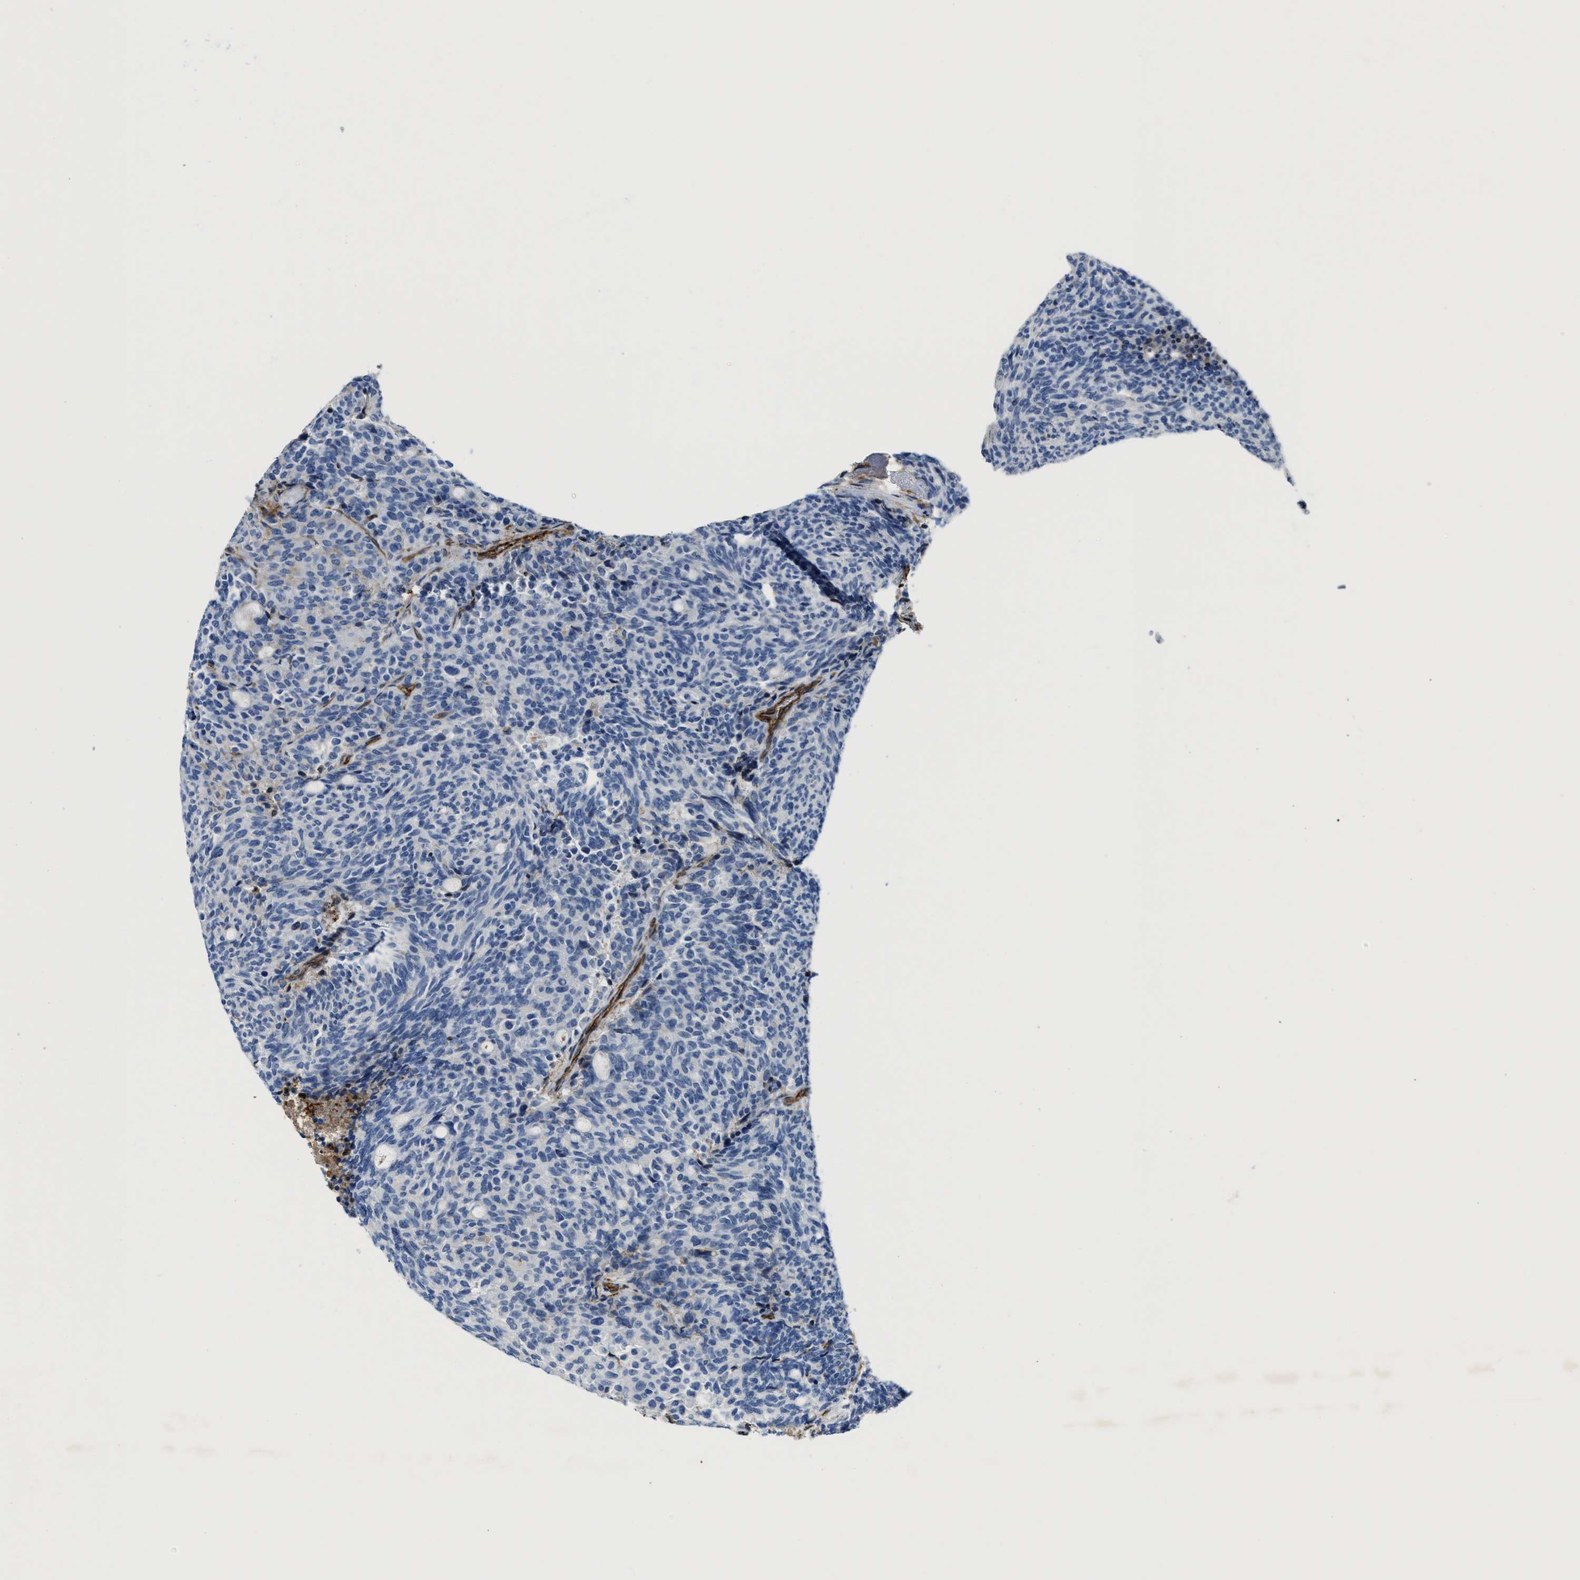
{"staining": {"intensity": "negative", "quantity": "none", "location": "none"}, "tissue": "carcinoid", "cell_type": "Tumor cells", "image_type": "cancer", "snomed": [{"axis": "morphology", "description": "Carcinoid, malignant, NOS"}, {"axis": "topography", "description": "Pancreas"}], "caption": "Carcinoid stained for a protein using immunohistochemistry displays no expression tumor cells.", "gene": "NAB1", "patient": {"sex": "female", "age": 54}}